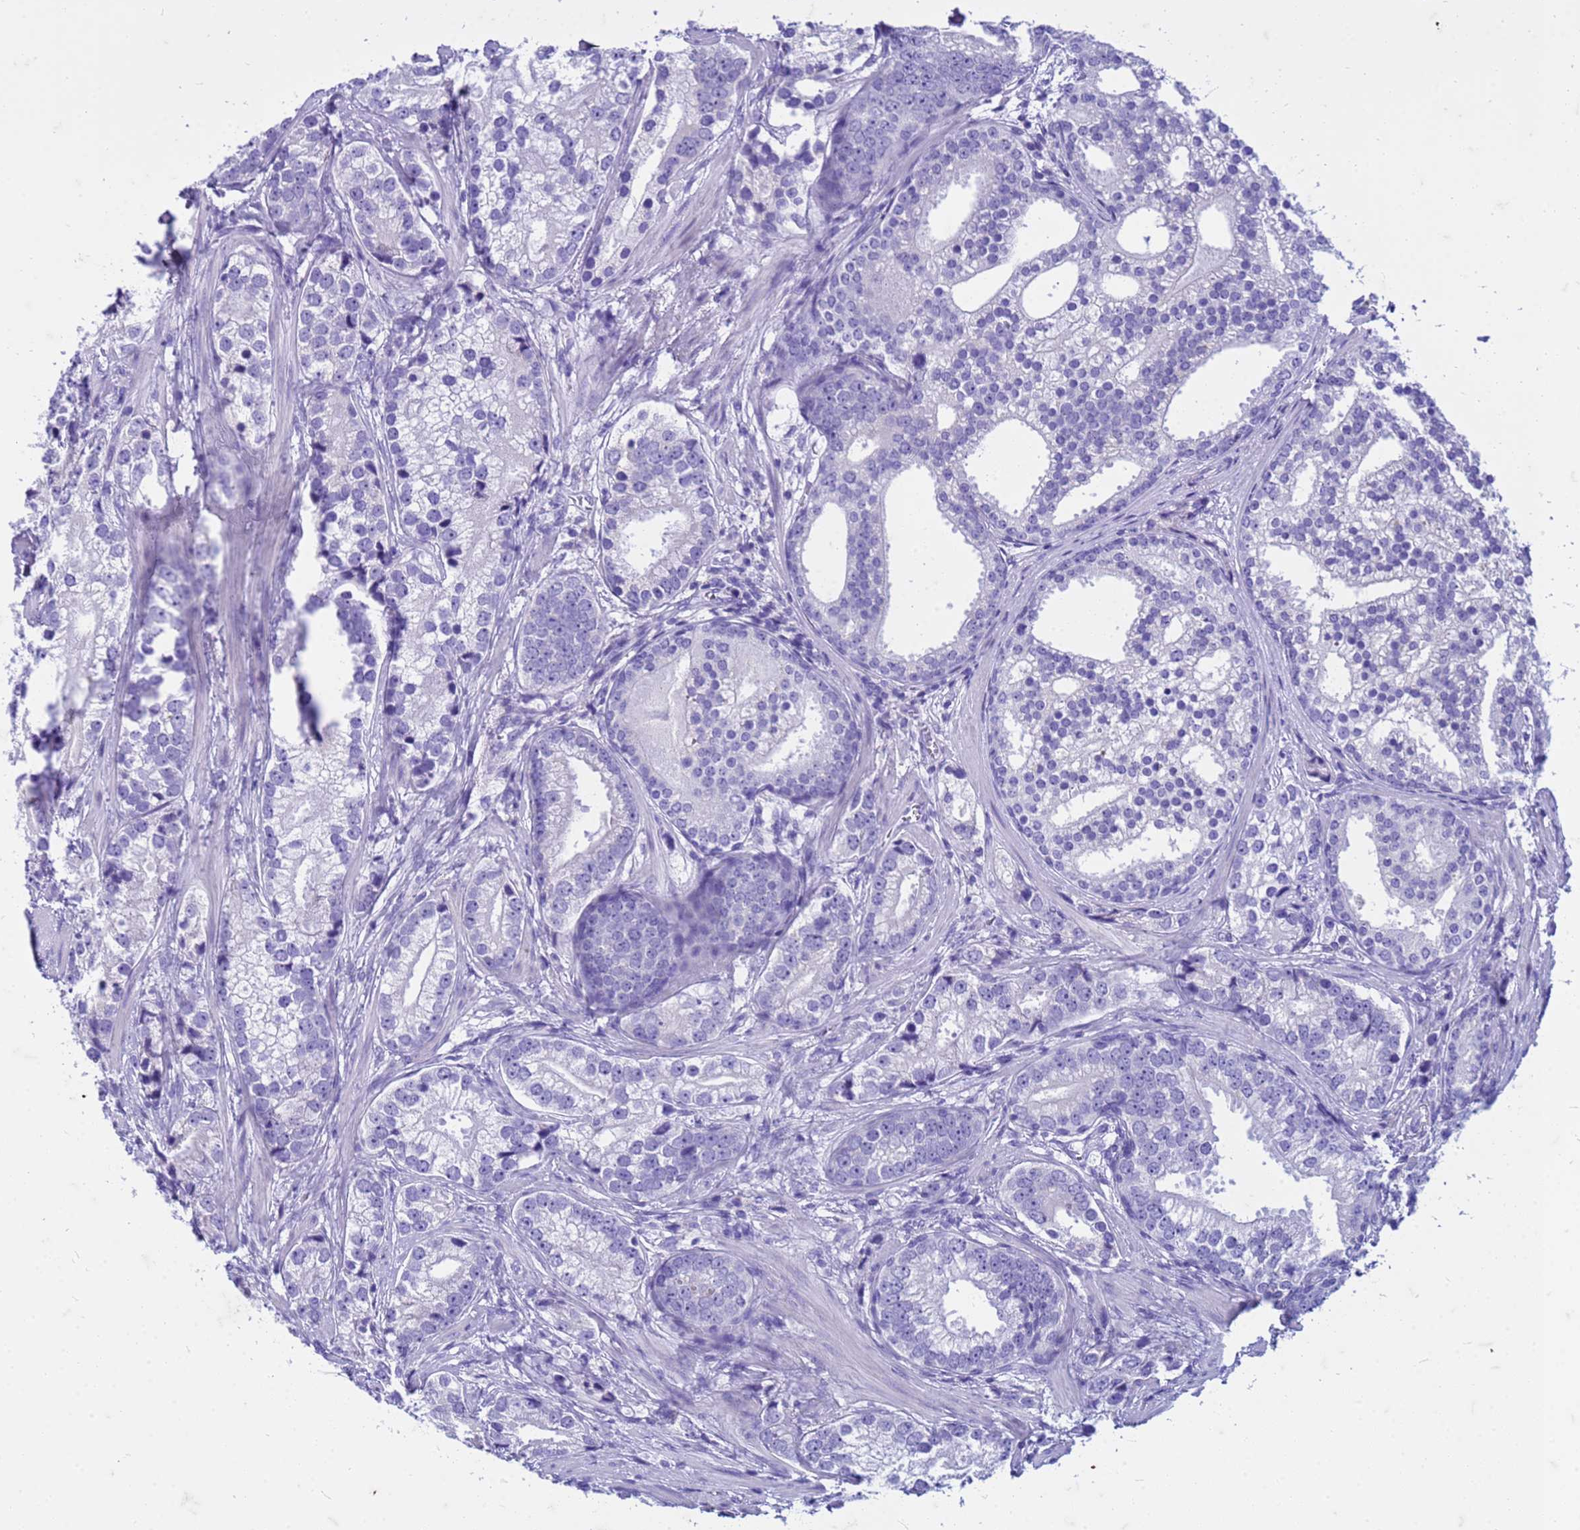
{"staining": {"intensity": "negative", "quantity": "none", "location": "none"}, "tissue": "prostate cancer", "cell_type": "Tumor cells", "image_type": "cancer", "snomed": [{"axis": "morphology", "description": "Adenocarcinoma, High grade"}, {"axis": "topography", "description": "Prostate"}], "caption": "Histopathology image shows no protein positivity in tumor cells of high-grade adenocarcinoma (prostate) tissue. Nuclei are stained in blue.", "gene": "CFAP100", "patient": {"sex": "male", "age": 75}}